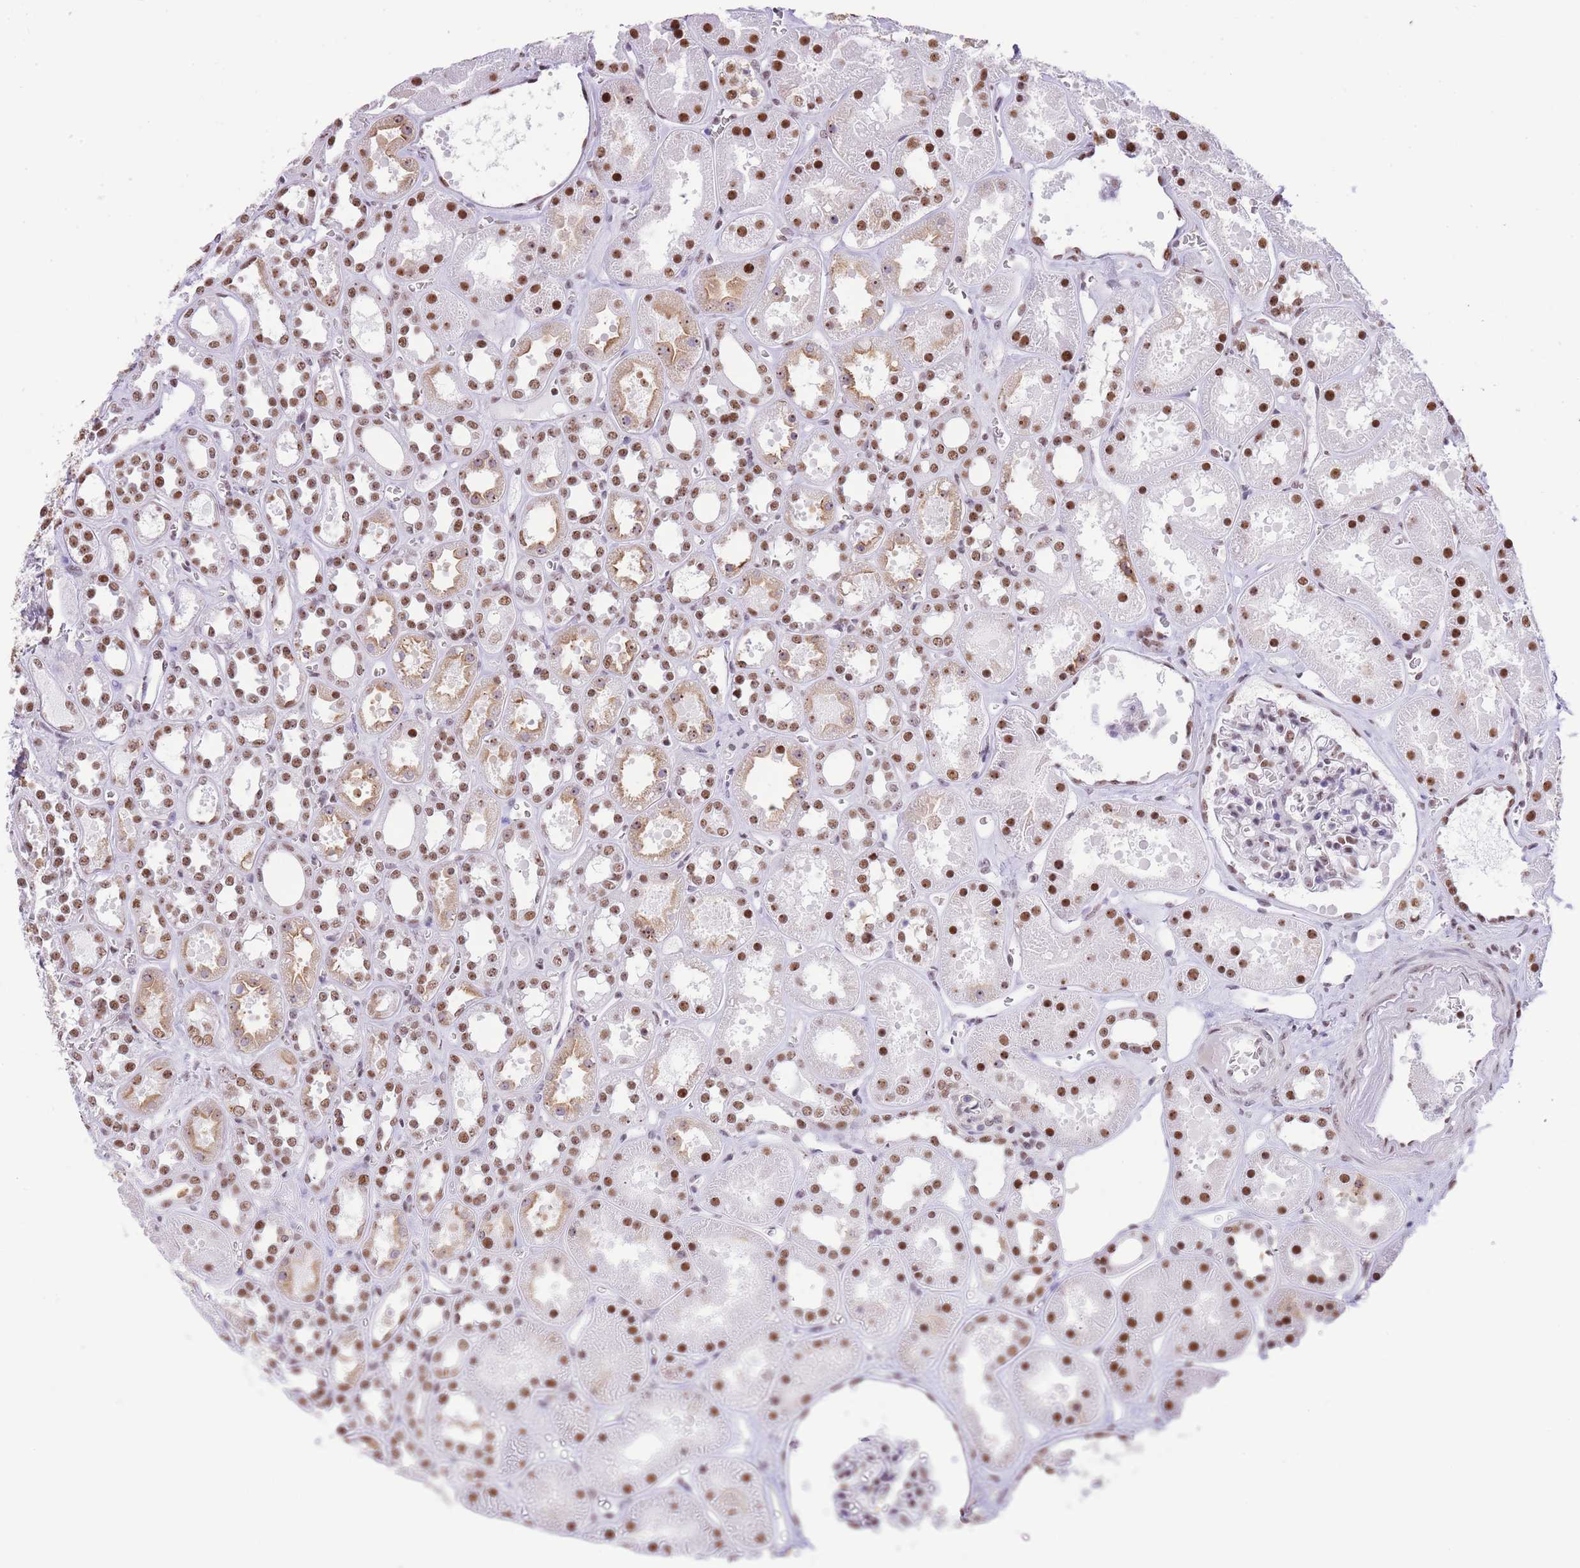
{"staining": {"intensity": "moderate", "quantity": "25%-75%", "location": "nuclear"}, "tissue": "kidney", "cell_type": "Cells in glomeruli", "image_type": "normal", "snomed": [{"axis": "morphology", "description": "Normal tissue, NOS"}, {"axis": "topography", "description": "Kidney"}], "caption": "The micrograph shows immunohistochemical staining of benign kidney. There is moderate nuclear positivity is identified in approximately 25%-75% of cells in glomeruli. Using DAB (brown) and hematoxylin (blue) stains, captured at high magnification using brightfield microscopy.", "gene": "EVC2", "patient": {"sex": "female", "age": 41}}